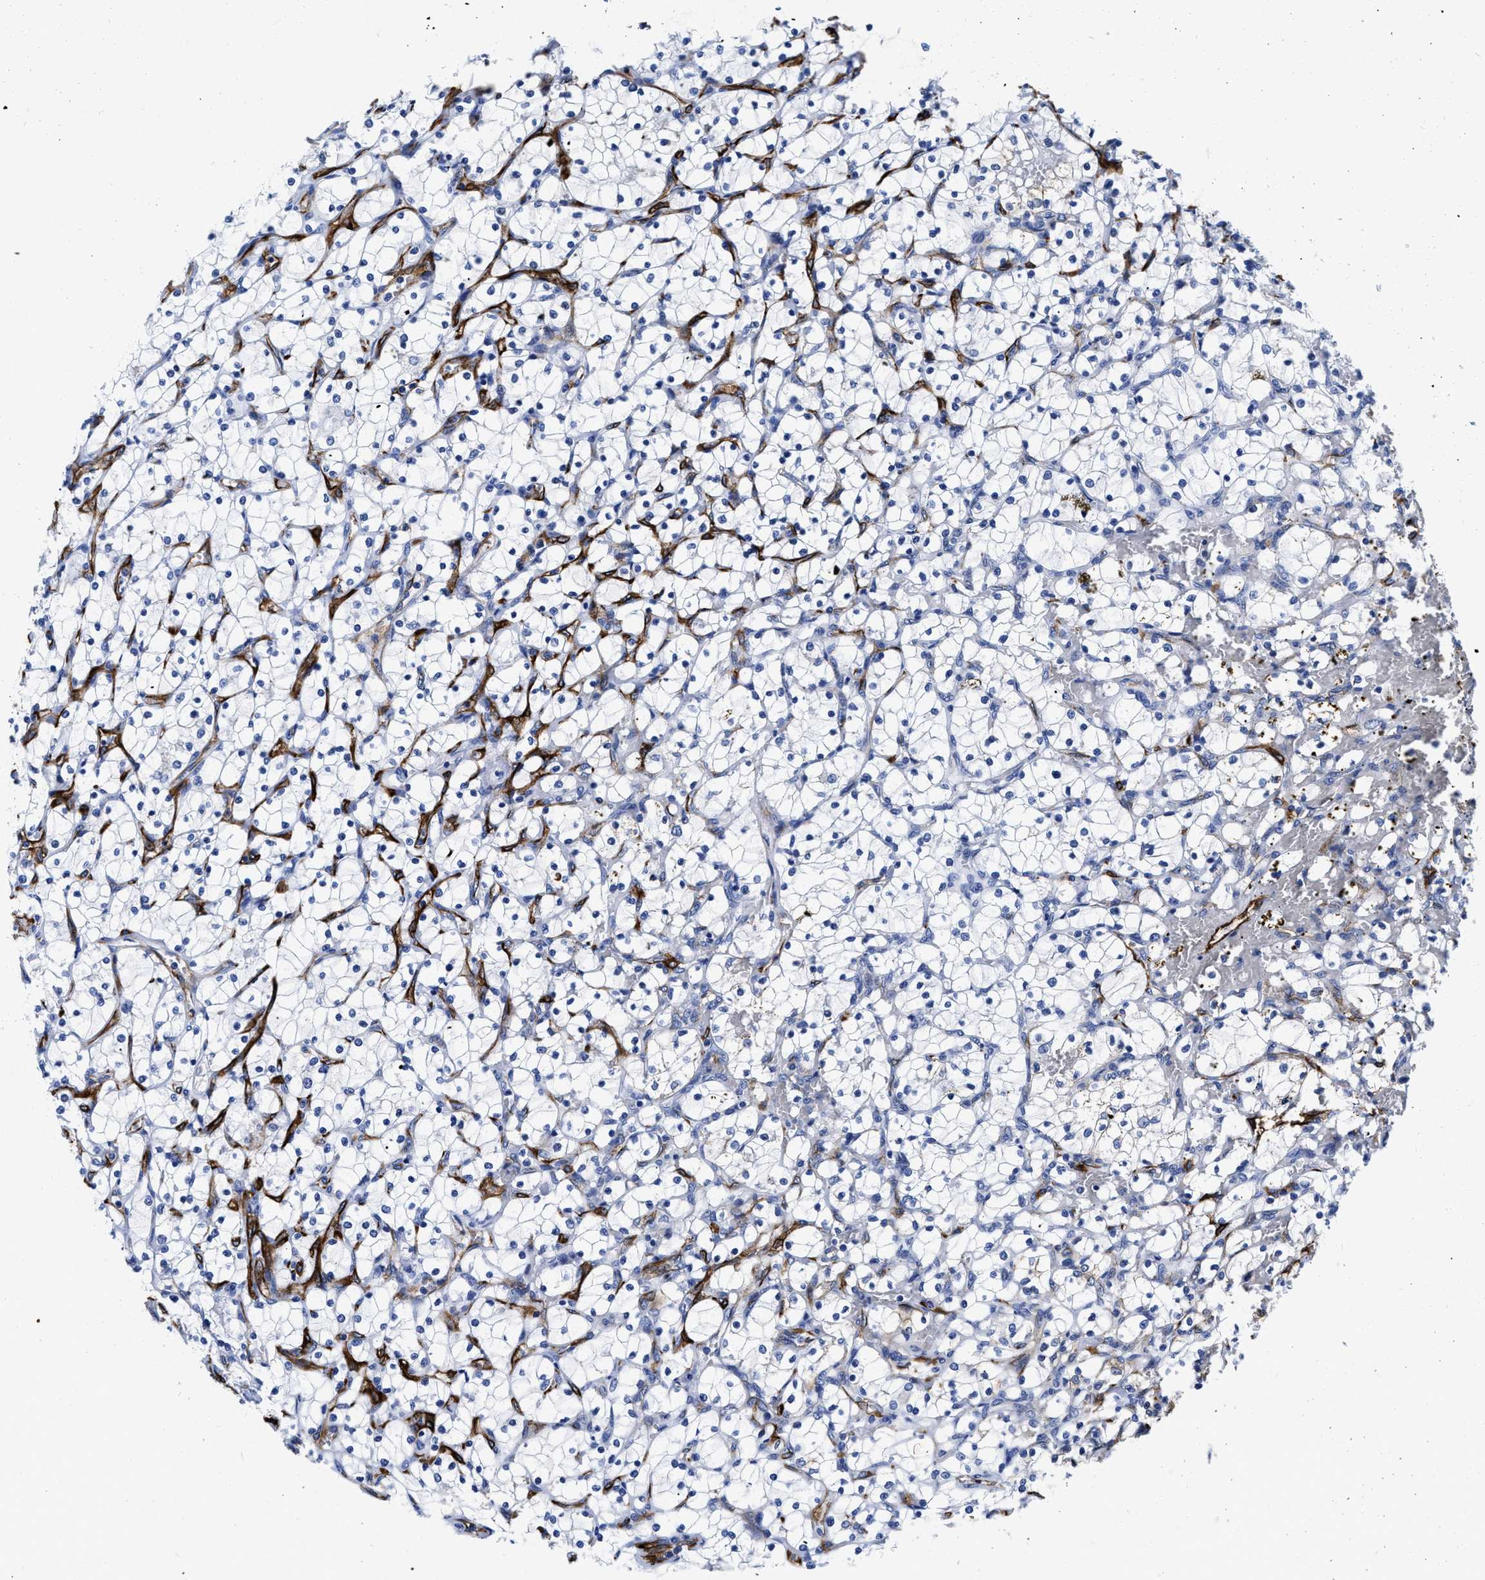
{"staining": {"intensity": "negative", "quantity": "none", "location": "none"}, "tissue": "renal cancer", "cell_type": "Tumor cells", "image_type": "cancer", "snomed": [{"axis": "morphology", "description": "Adenocarcinoma, NOS"}, {"axis": "topography", "description": "Kidney"}], "caption": "Tumor cells are negative for brown protein staining in renal cancer.", "gene": "TVP23B", "patient": {"sex": "female", "age": 69}}